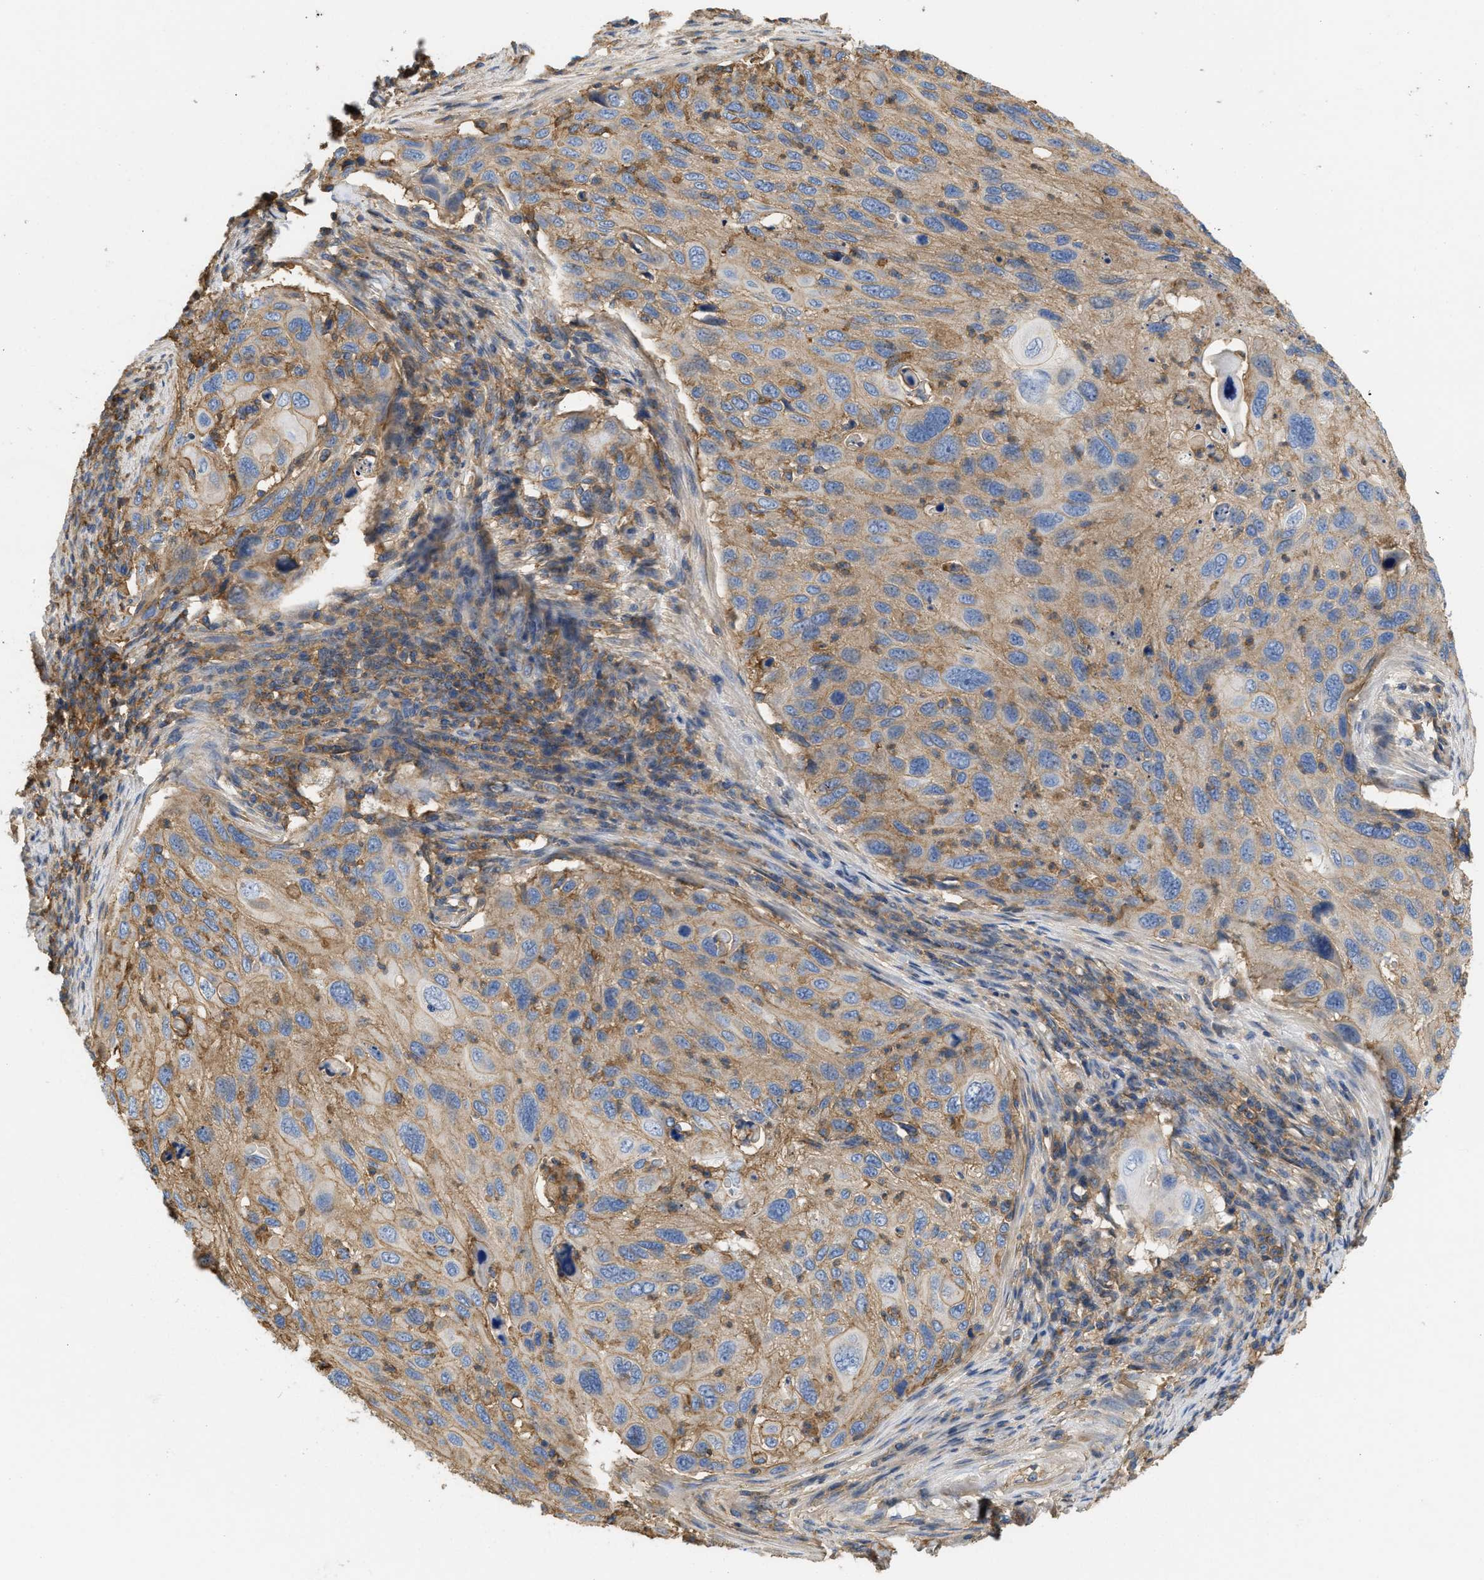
{"staining": {"intensity": "moderate", "quantity": ">75%", "location": "cytoplasmic/membranous"}, "tissue": "cervical cancer", "cell_type": "Tumor cells", "image_type": "cancer", "snomed": [{"axis": "morphology", "description": "Squamous cell carcinoma, NOS"}, {"axis": "topography", "description": "Cervix"}], "caption": "An image showing moderate cytoplasmic/membranous positivity in approximately >75% of tumor cells in cervical cancer, as visualized by brown immunohistochemical staining.", "gene": "GNB4", "patient": {"sex": "female", "age": 70}}